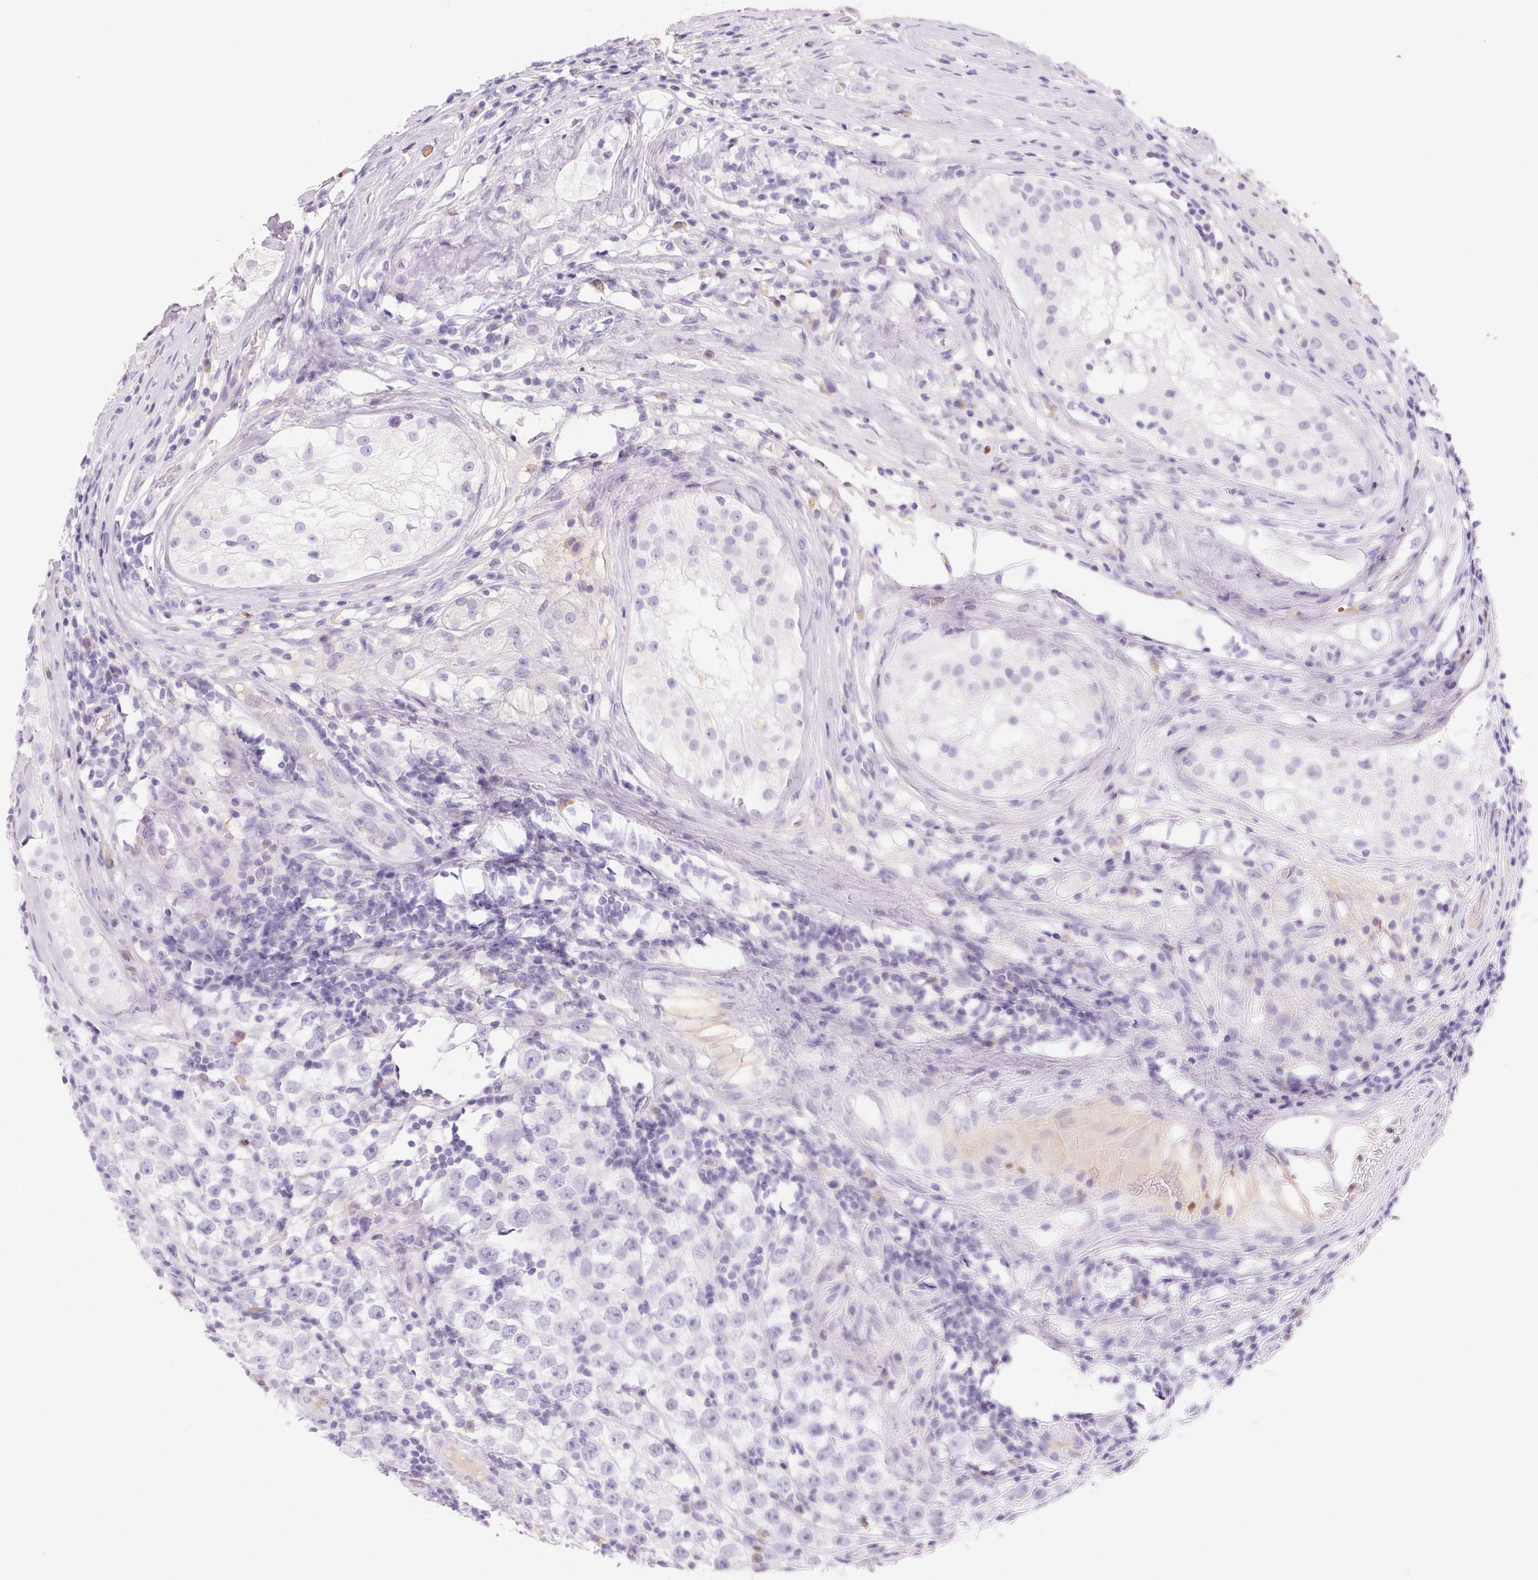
{"staining": {"intensity": "negative", "quantity": "none", "location": "none"}, "tissue": "urothelial cancer", "cell_type": "Tumor cells", "image_type": "cancer", "snomed": [{"axis": "morphology", "description": "Normal tissue, NOS"}, {"axis": "morphology", "description": "Urothelial carcinoma, High grade"}, {"axis": "morphology", "description": "Seminoma, NOS"}, {"axis": "morphology", "description": "Carcinoma, Embryonal, NOS"}, {"axis": "topography", "description": "Urinary bladder"}, {"axis": "topography", "description": "Testis"}], "caption": "Seminoma was stained to show a protein in brown. There is no significant positivity in tumor cells.", "gene": "PADI4", "patient": {"sex": "male", "age": 41}}